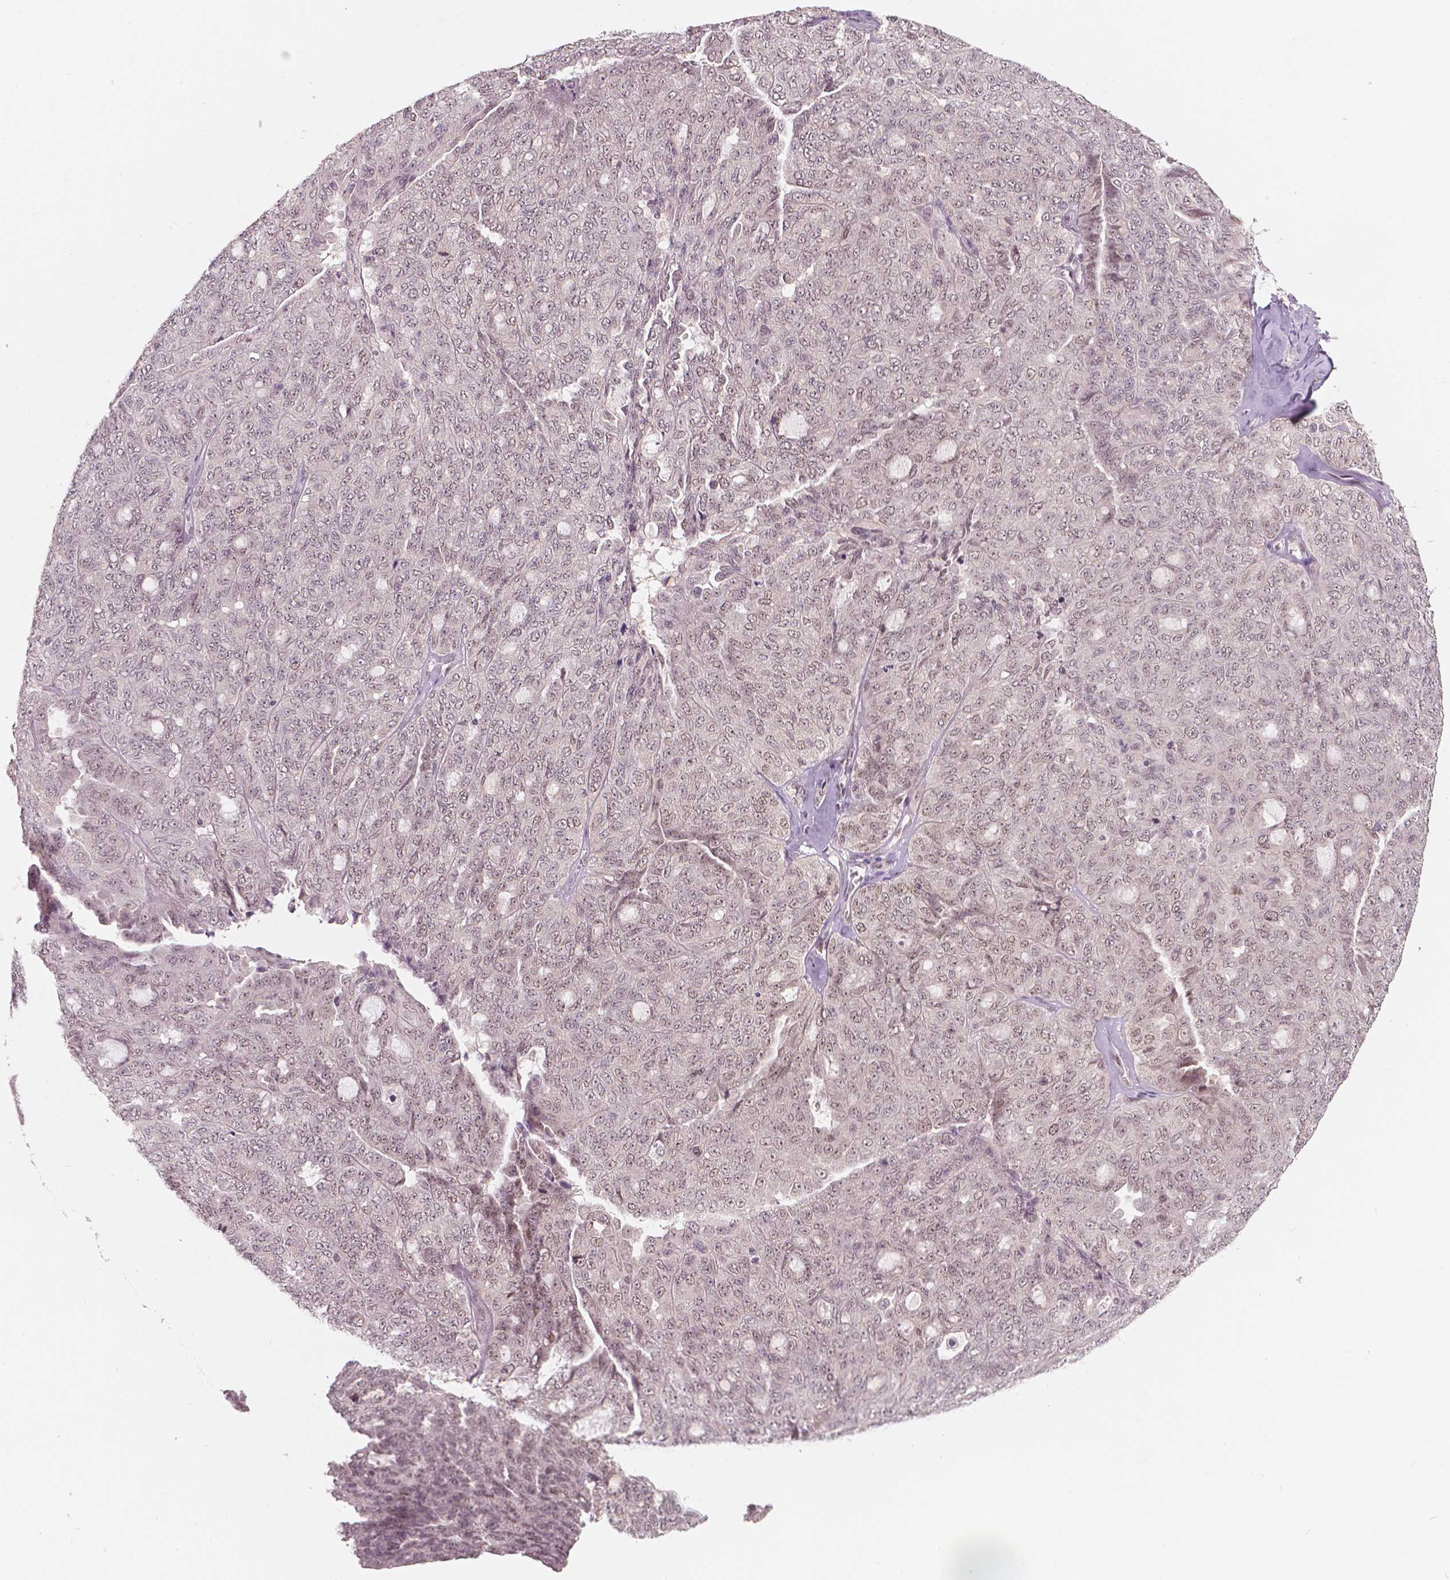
{"staining": {"intensity": "weak", "quantity": "<25%", "location": "nuclear"}, "tissue": "ovarian cancer", "cell_type": "Tumor cells", "image_type": "cancer", "snomed": [{"axis": "morphology", "description": "Cystadenocarcinoma, serous, NOS"}, {"axis": "topography", "description": "Ovary"}], "caption": "The micrograph exhibits no staining of tumor cells in ovarian serous cystadenocarcinoma. Nuclei are stained in blue.", "gene": "NSD2", "patient": {"sex": "female", "age": 71}}